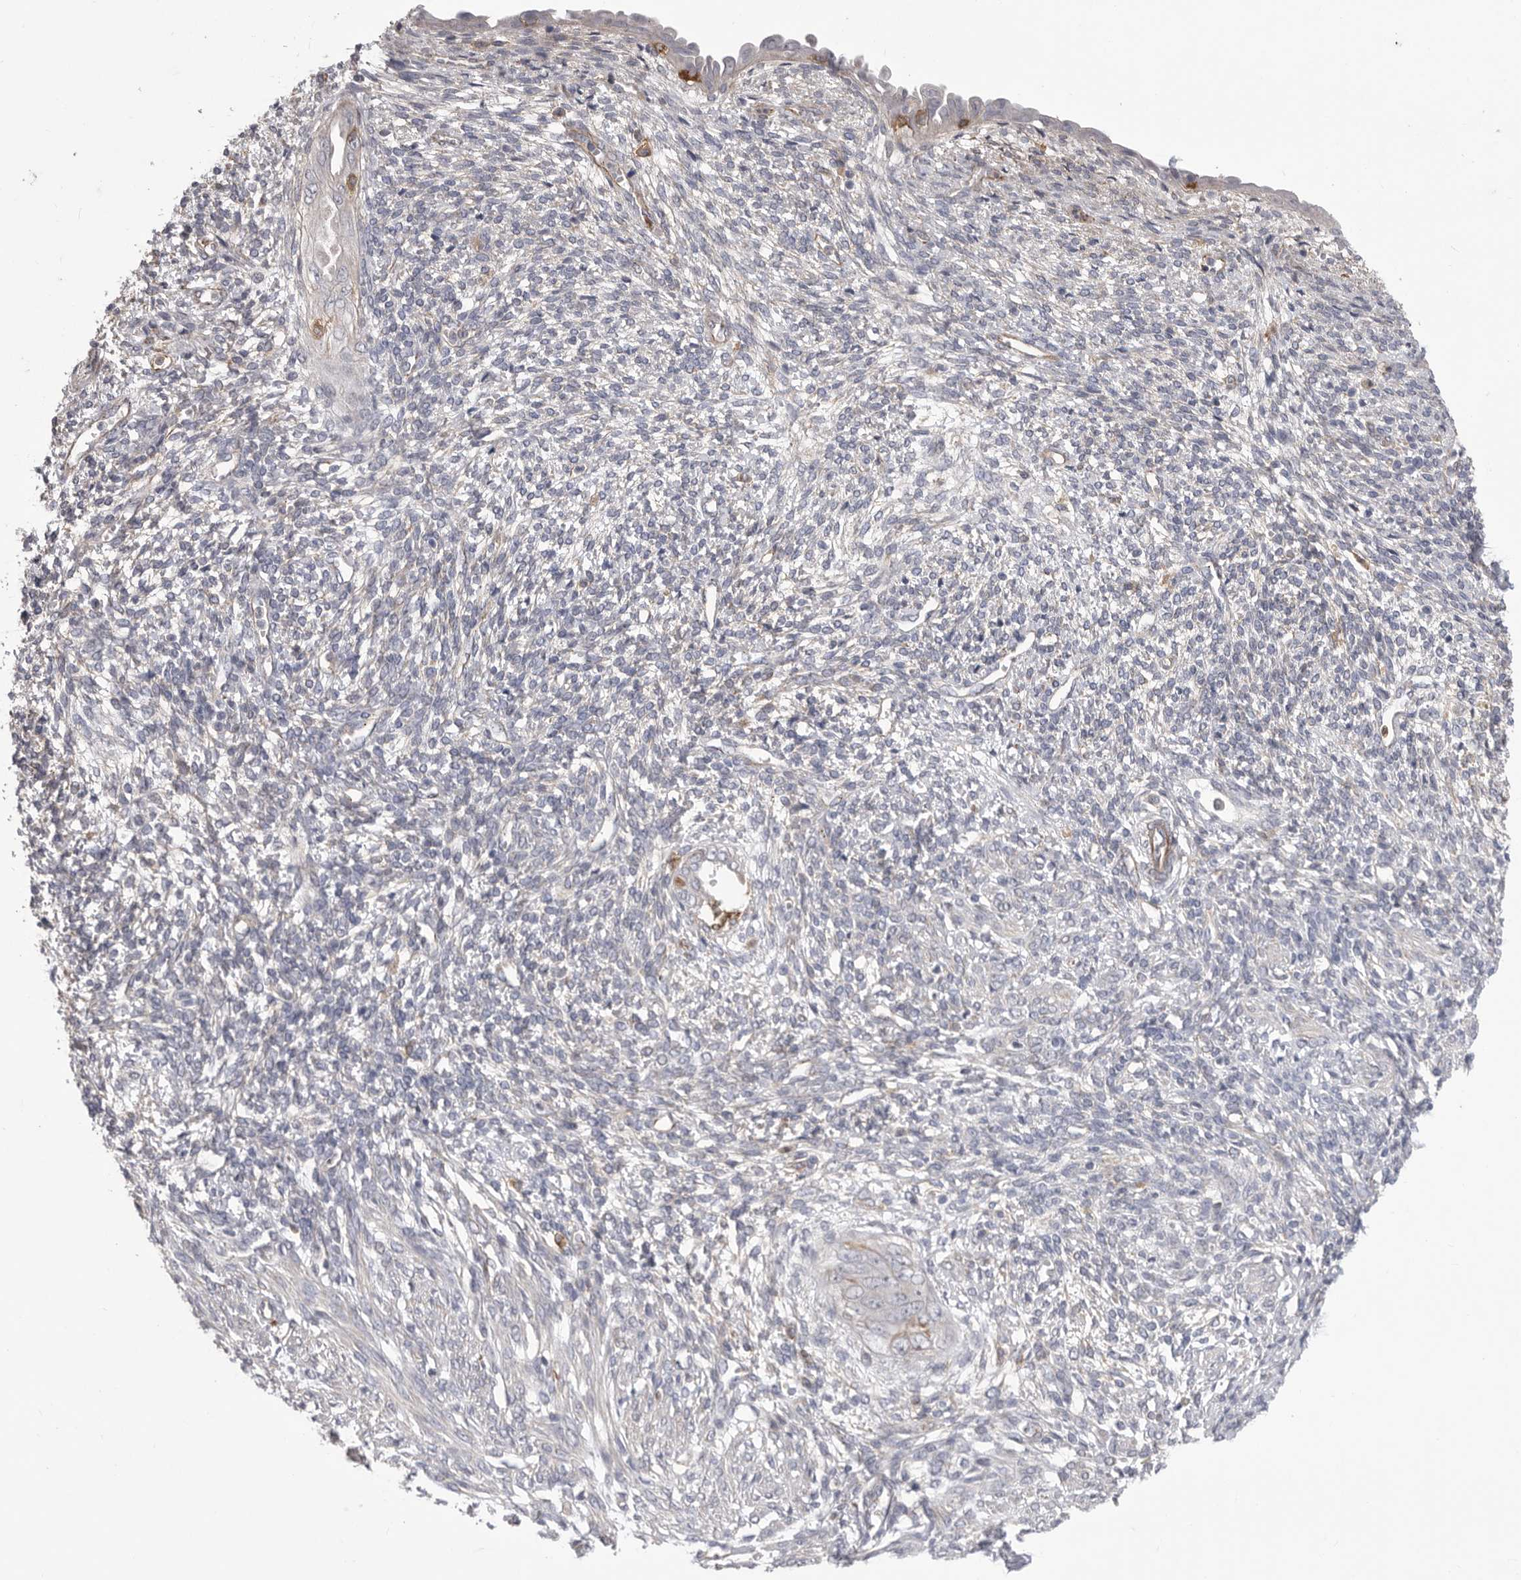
{"staining": {"intensity": "negative", "quantity": "none", "location": "none"}, "tissue": "endometrium", "cell_type": "Cells in endometrial stroma", "image_type": "normal", "snomed": [{"axis": "morphology", "description": "Normal tissue, NOS"}, {"axis": "topography", "description": "Endometrium"}], "caption": "Cells in endometrial stroma show no significant positivity in normal endometrium. Brightfield microscopy of immunohistochemistry (IHC) stained with DAB (3,3'-diaminobenzidine) (brown) and hematoxylin (blue), captured at high magnification.", "gene": "SIGLEC10", "patient": {"sex": "female", "age": 66}}